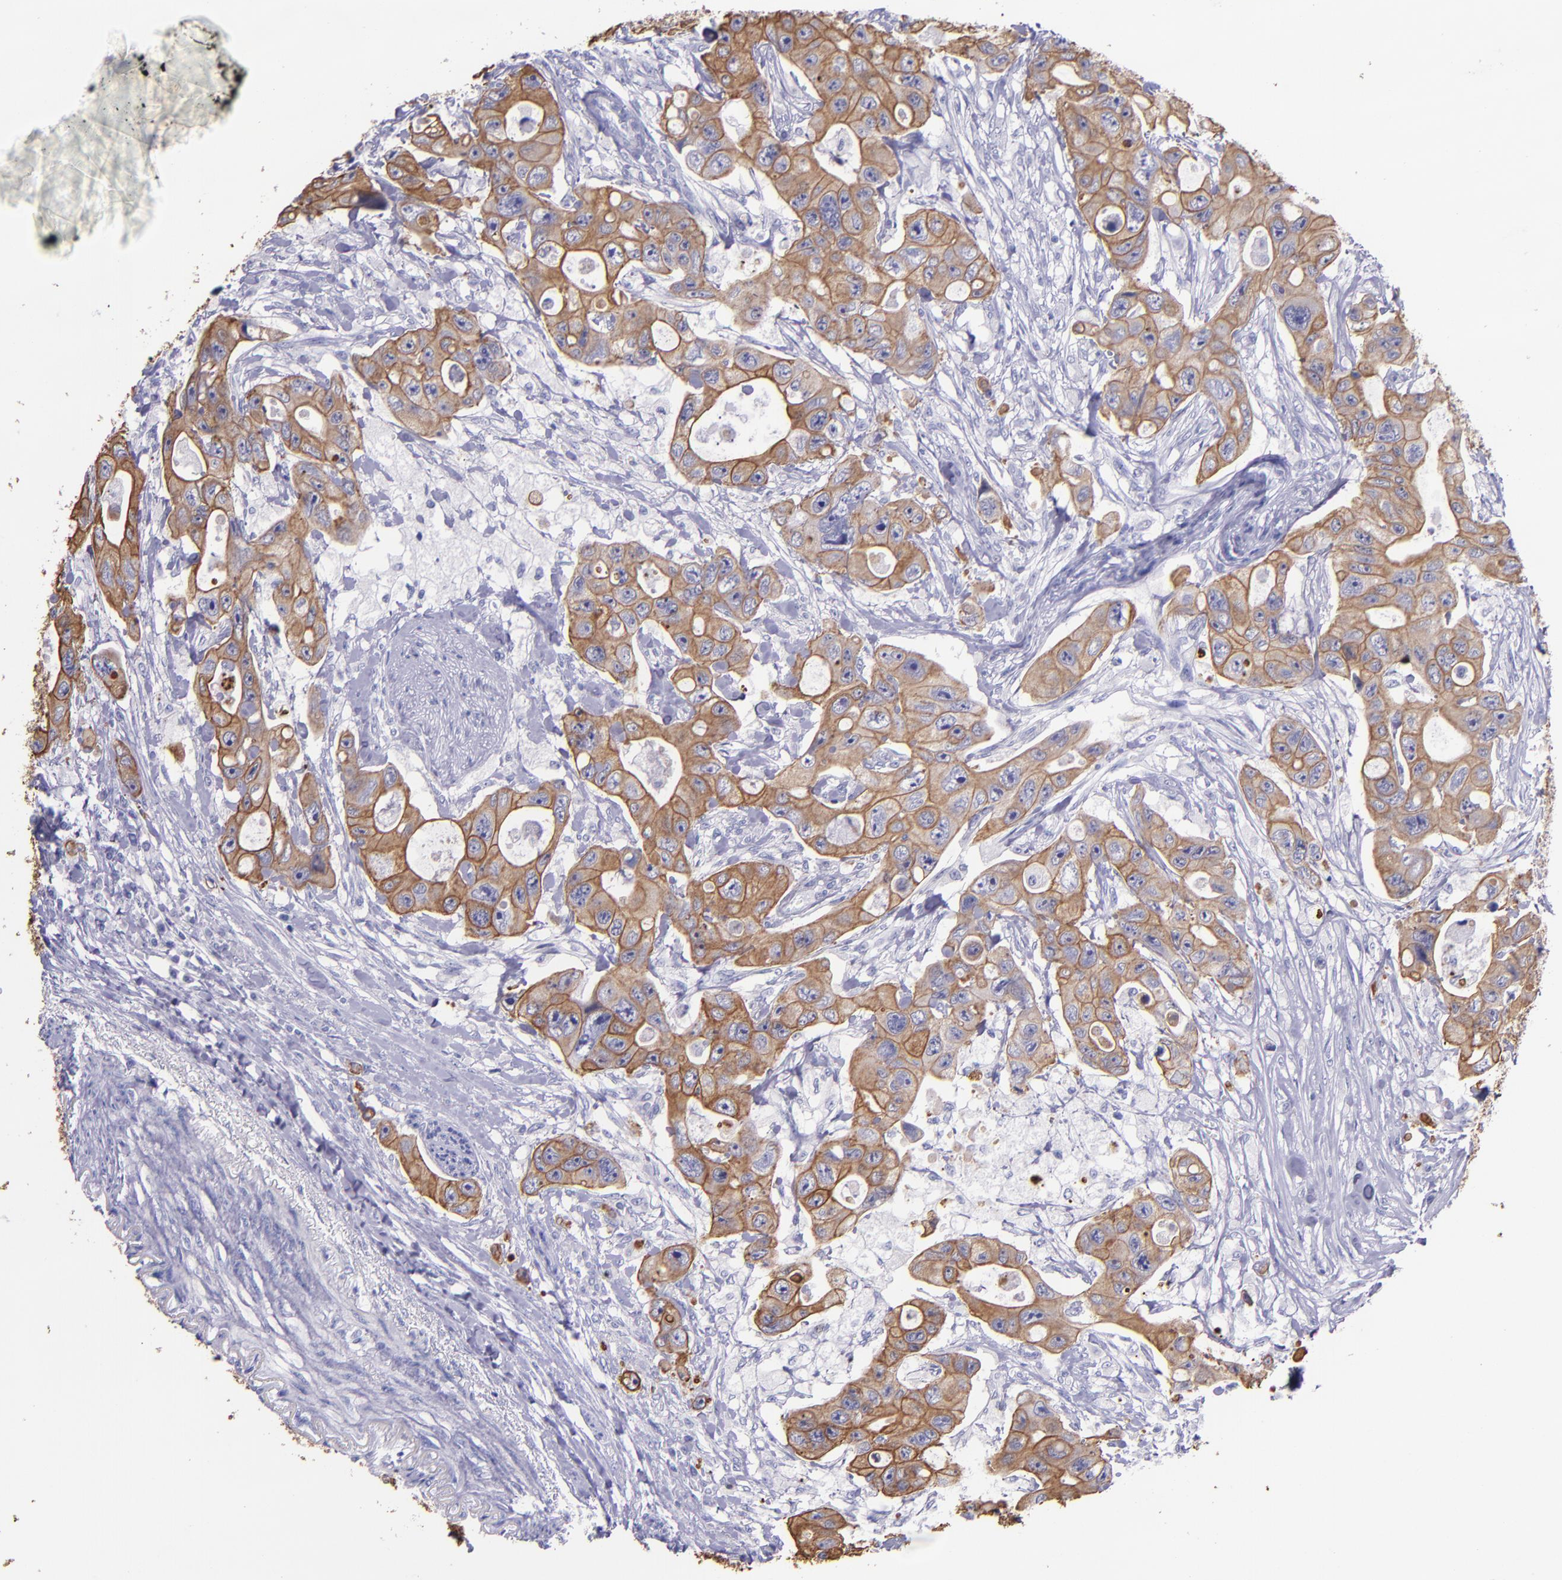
{"staining": {"intensity": "moderate", "quantity": ">75%", "location": "cytoplasmic/membranous"}, "tissue": "colorectal cancer", "cell_type": "Tumor cells", "image_type": "cancer", "snomed": [{"axis": "morphology", "description": "Adenocarcinoma, NOS"}, {"axis": "topography", "description": "Colon"}], "caption": "Colorectal adenocarcinoma stained with a protein marker displays moderate staining in tumor cells.", "gene": "KRT4", "patient": {"sex": "female", "age": 46}}